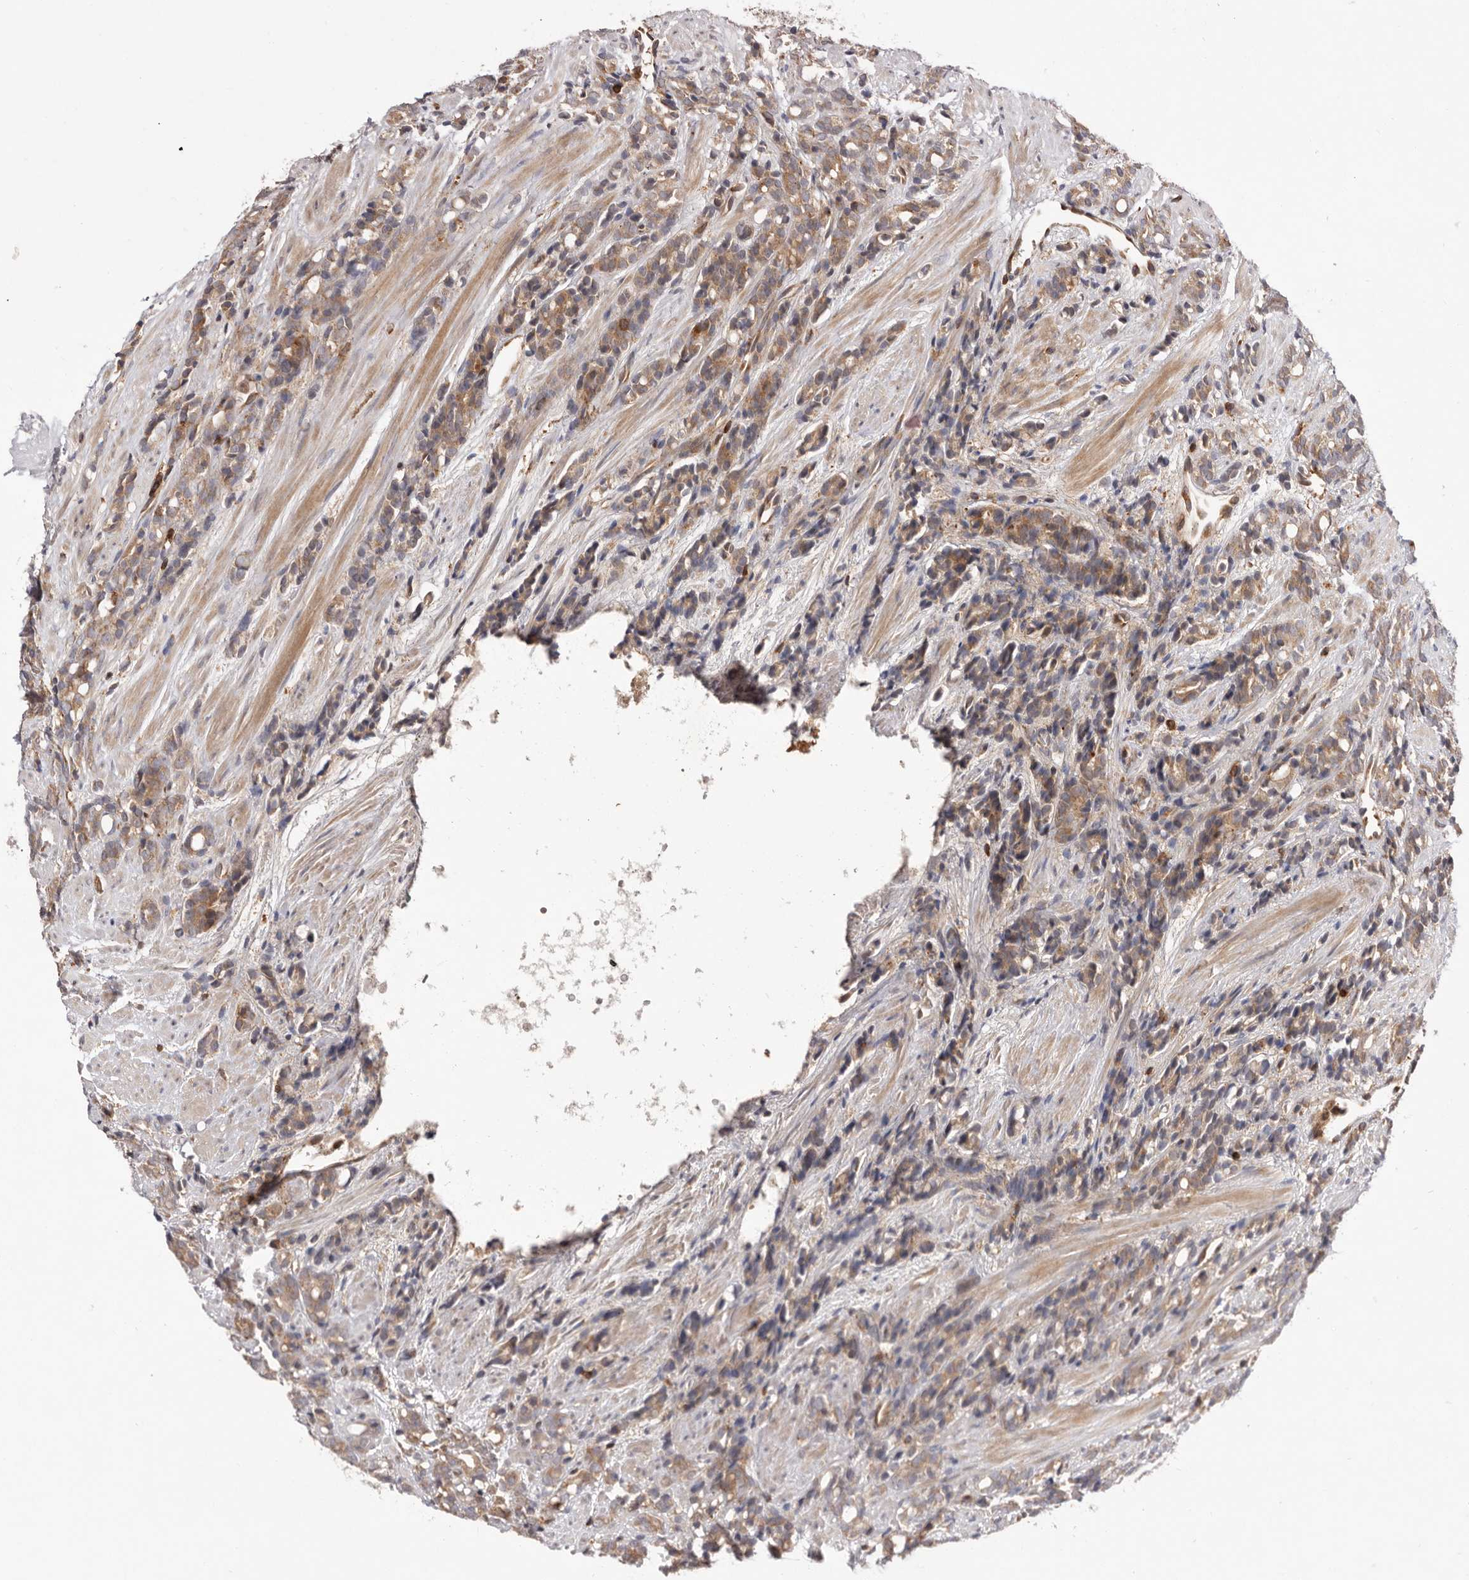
{"staining": {"intensity": "weak", "quantity": ">75%", "location": "cytoplasmic/membranous"}, "tissue": "prostate cancer", "cell_type": "Tumor cells", "image_type": "cancer", "snomed": [{"axis": "morphology", "description": "Adenocarcinoma, High grade"}, {"axis": "topography", "description": "Prostate"}], "caption": "Immunohistochemical staining of prostate cancer demonstrates low levels of weak cytoplasmic/membranous protein expression in about >75% of tumor cells.", "gene": "RNF213", "patient": {"sex": "male", "age": 62}}